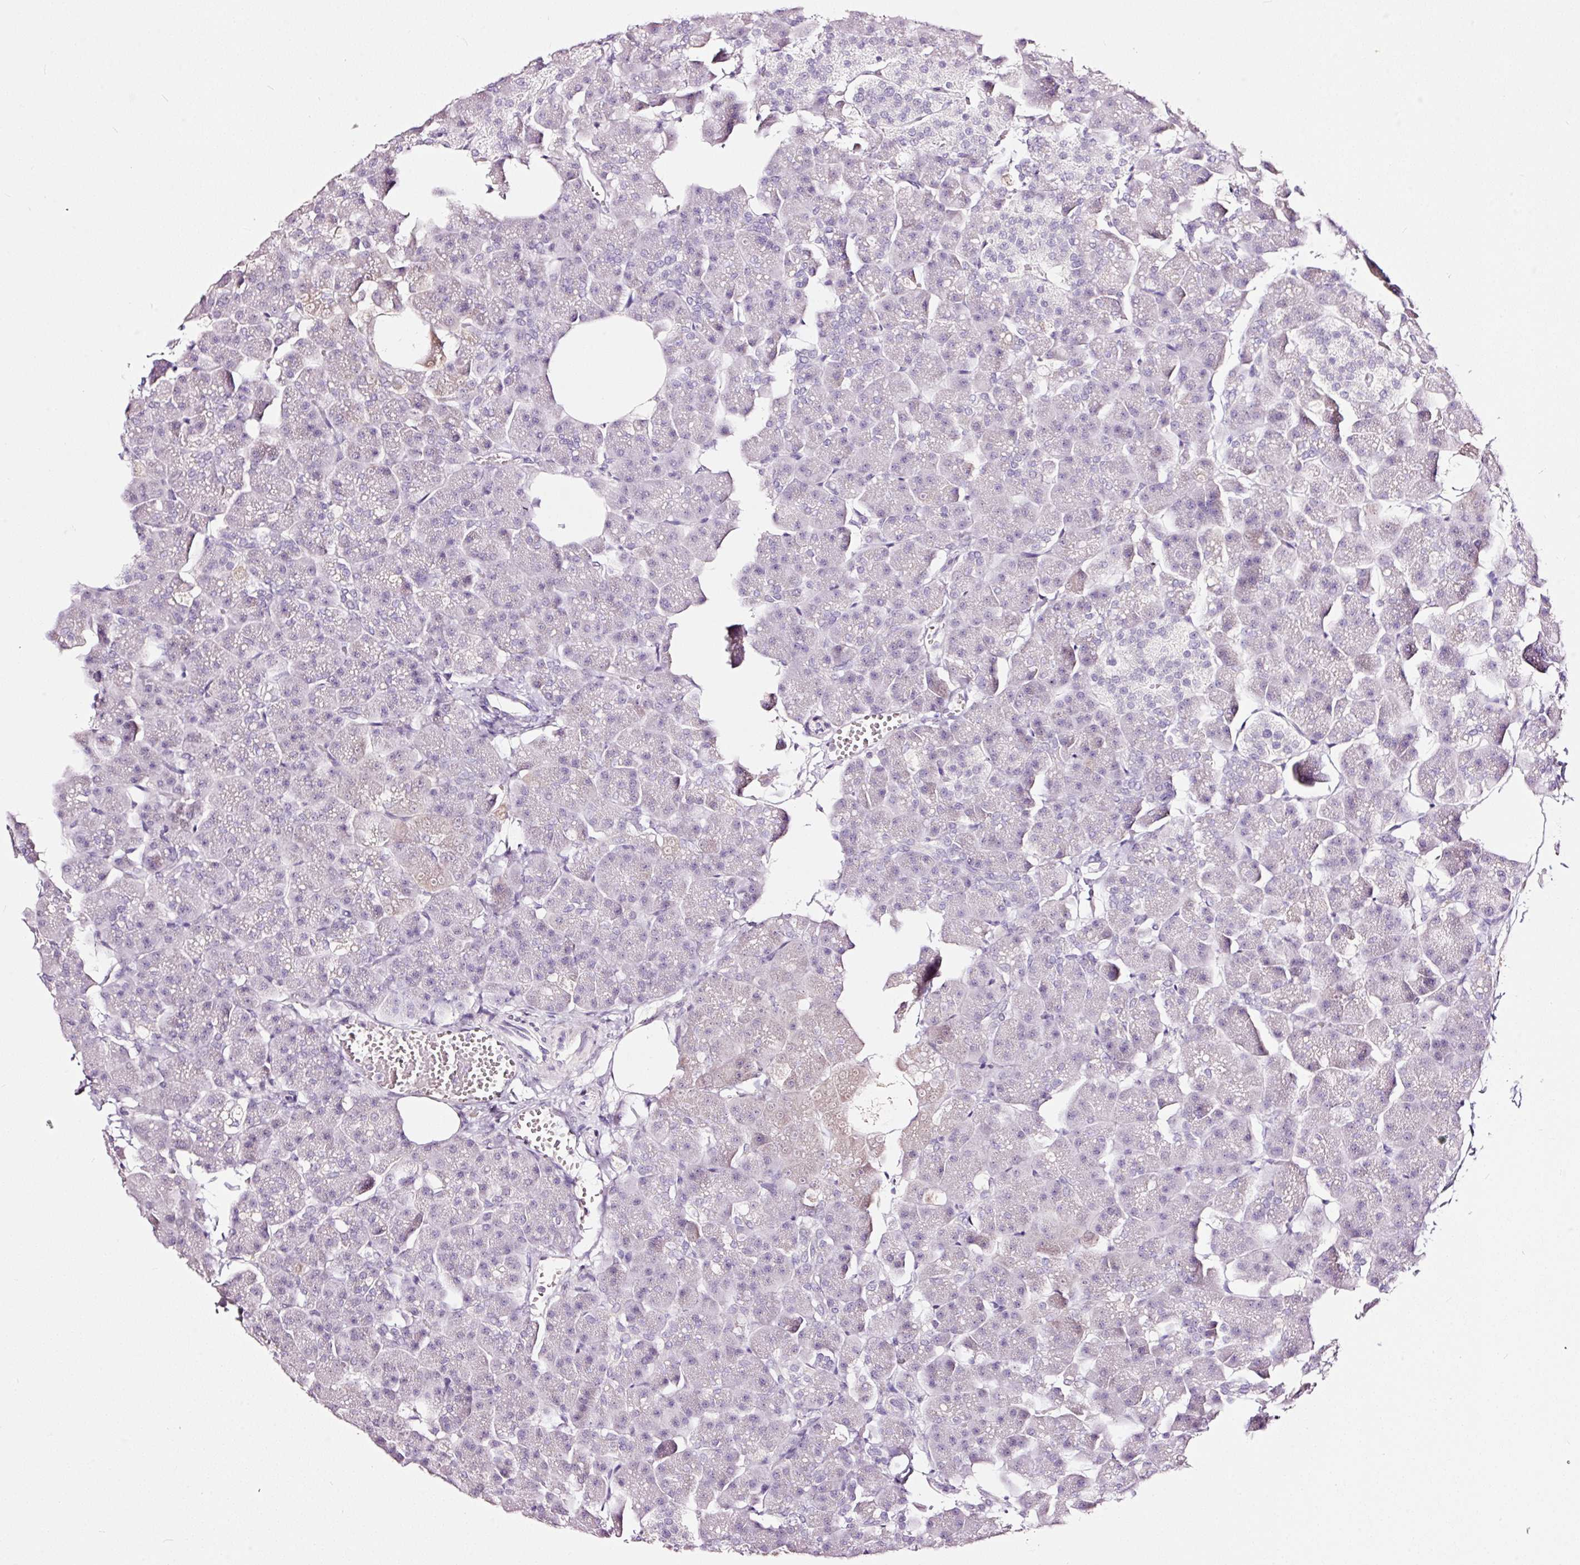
{"staining": {"intensity": "negative", "quantity": "none", "location": "none"}, "tissue": "pancreas", "cell_type": "Exocrine glandular cells", "image_type": "normal", "snomed": [{"axis": "morphology", "description": "Normal tissue, NOS"}, {"axis": "topography", "description": "Pancreas"}], "caption": "Human pancreas stained for a protein using immunohistochemistry (IHC) displays no positivity in exocrine glandular cells.", "gene": "LAMP3", "patient": {"sex": "male", "age": 35}}